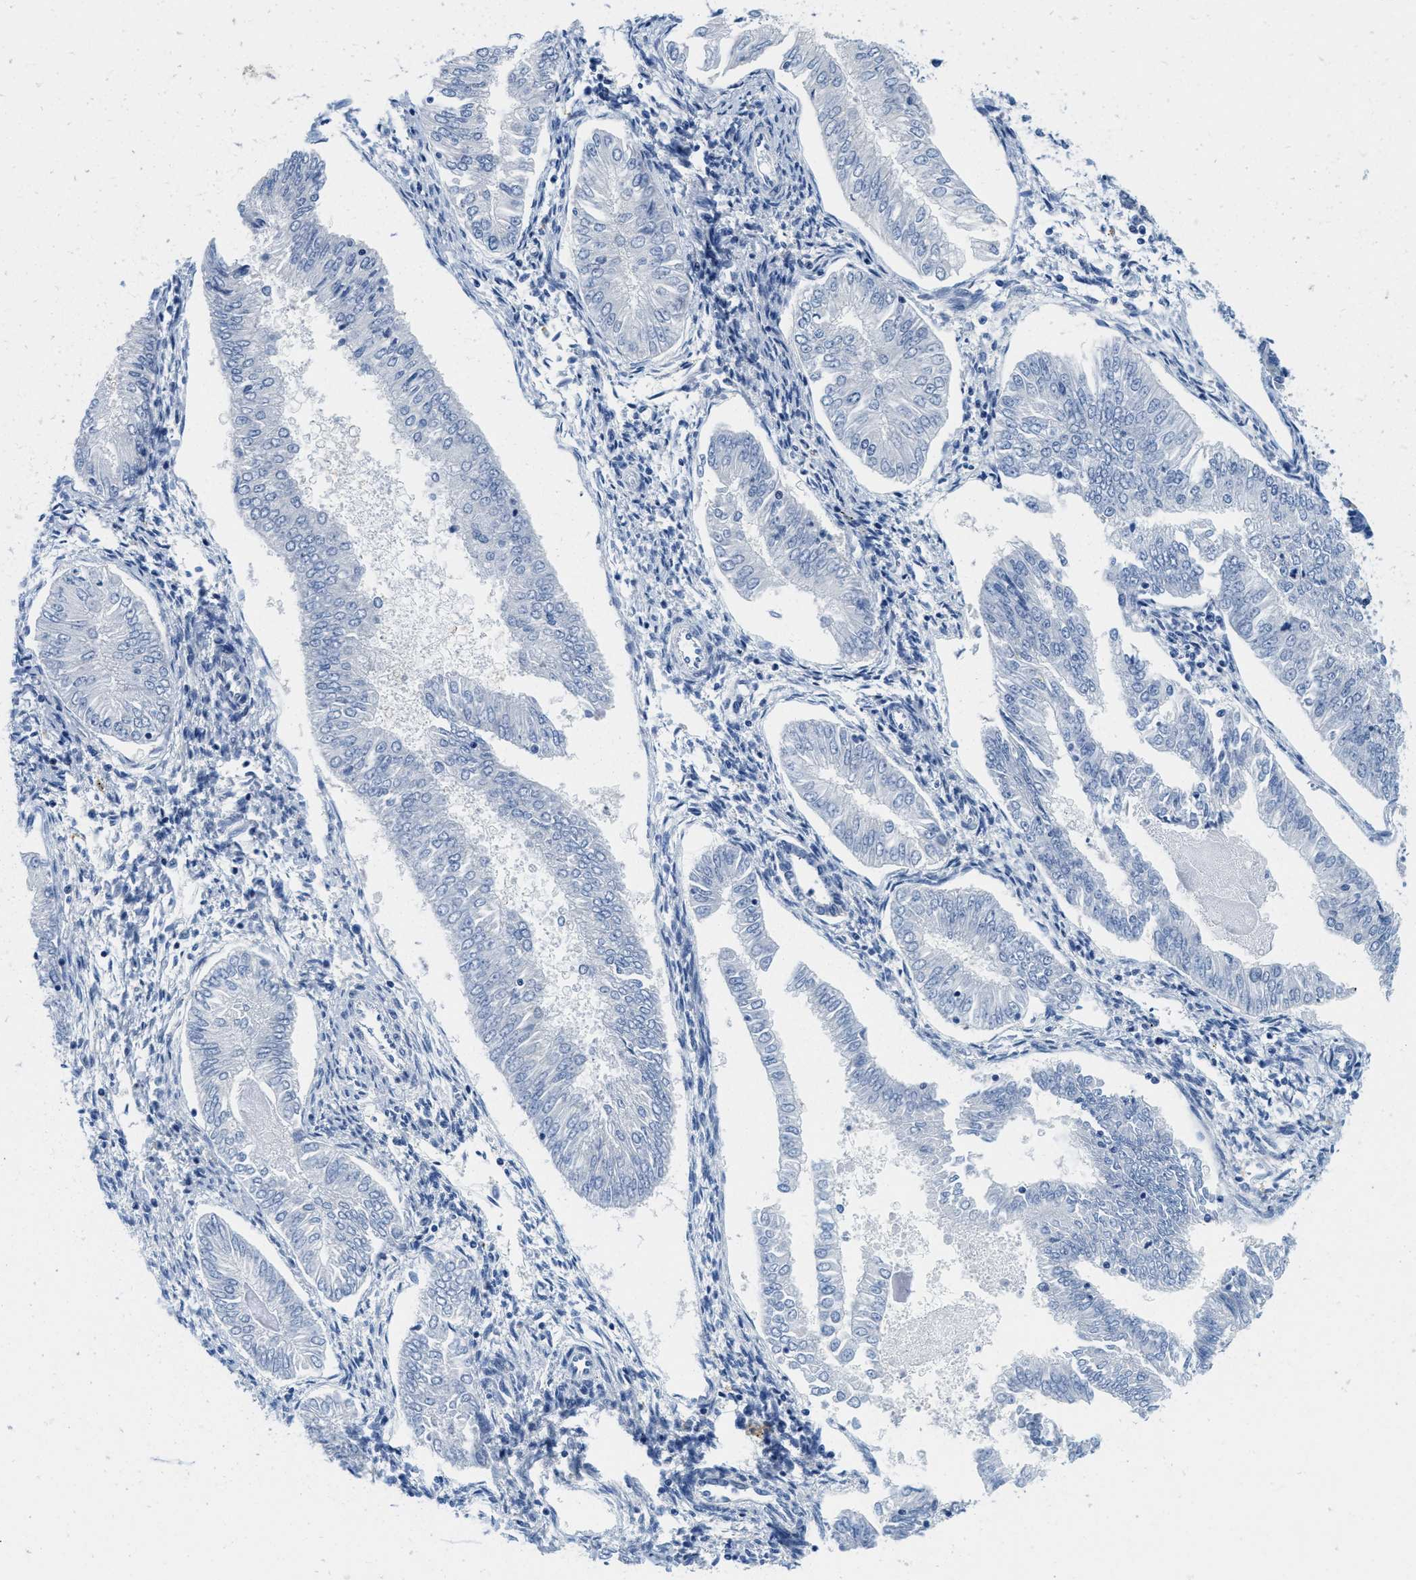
{"staining": {"intensity": "negative", "quantity": "none", "location": "none"}, "tissue": "endometrial cancer", "cell_type": "Tumor cells", "image_type": "cancer", "snomed": [{"axis": "morphology", "description": "Adenocarcinoma, NOS"}, {"axis": "topography", "description": "Endometrium"}], "caption": "Tumor cells are negative for protein expression in human endometrial adenocarcinoma.", "gene": "GSTM3", "patient": {"sex": "female", "age": 53}}